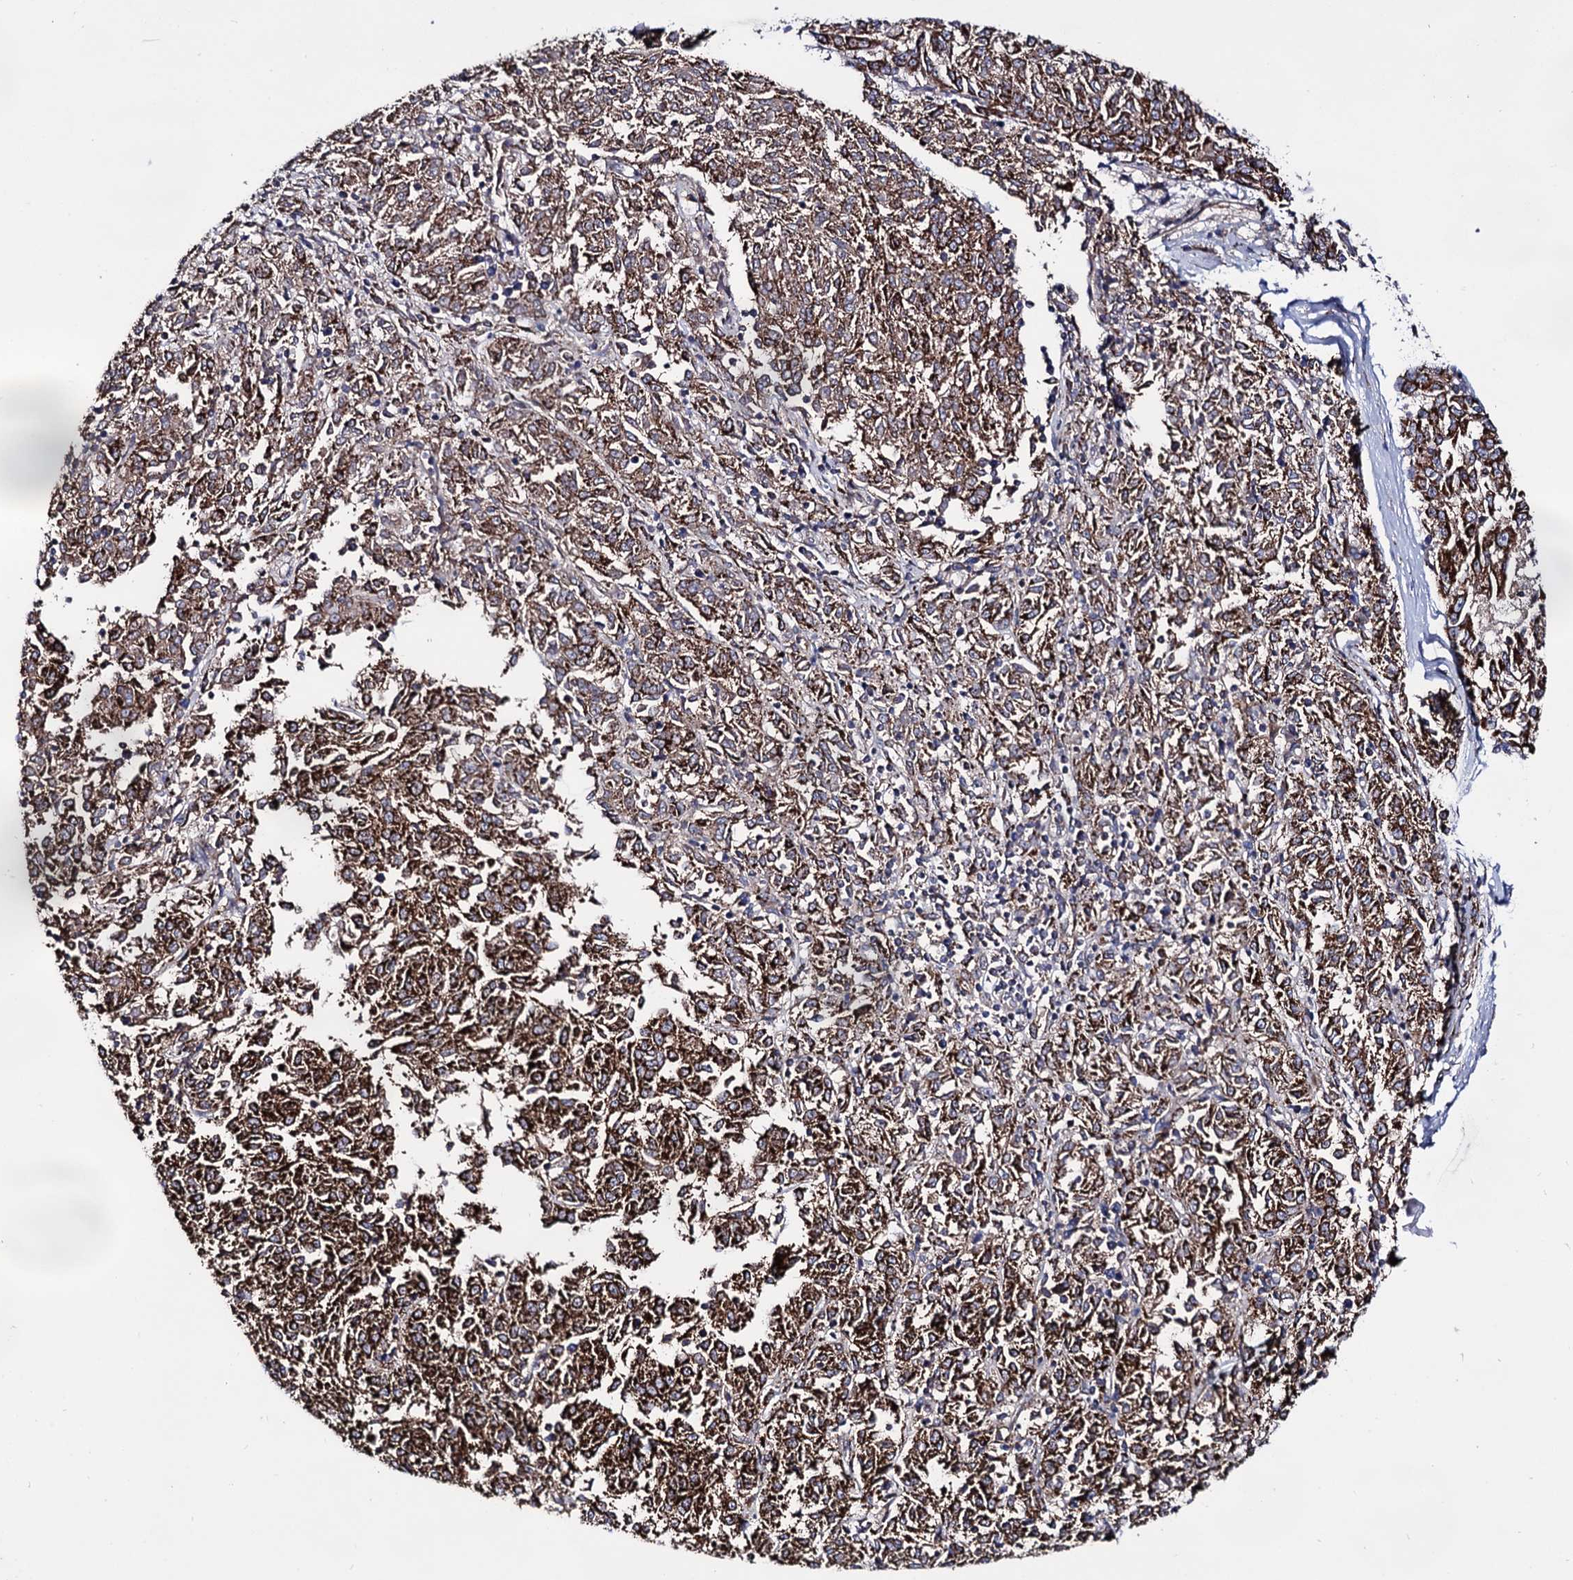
{"staining": {"intensity": "strong", "quantity": ">75%", "location": "cytoplasmic/membranous"}, "tissue": "melanoma", "cell_type": "Tumor cells", "image_type": "cancer", "snomed": [{"axis": "morphology", "description": "Malignant melanoma, NOS"}, {"axis": "topography", "description": "Skin"}], "caption": "There is high levels of strong cytoplasmic/membranous staining in tumor cells of malignant melanoma, as demonstrated by immunohistochemical staining (brown color).", "gene": "IQCH", "patient": {"sex": "female", "age": 72}}